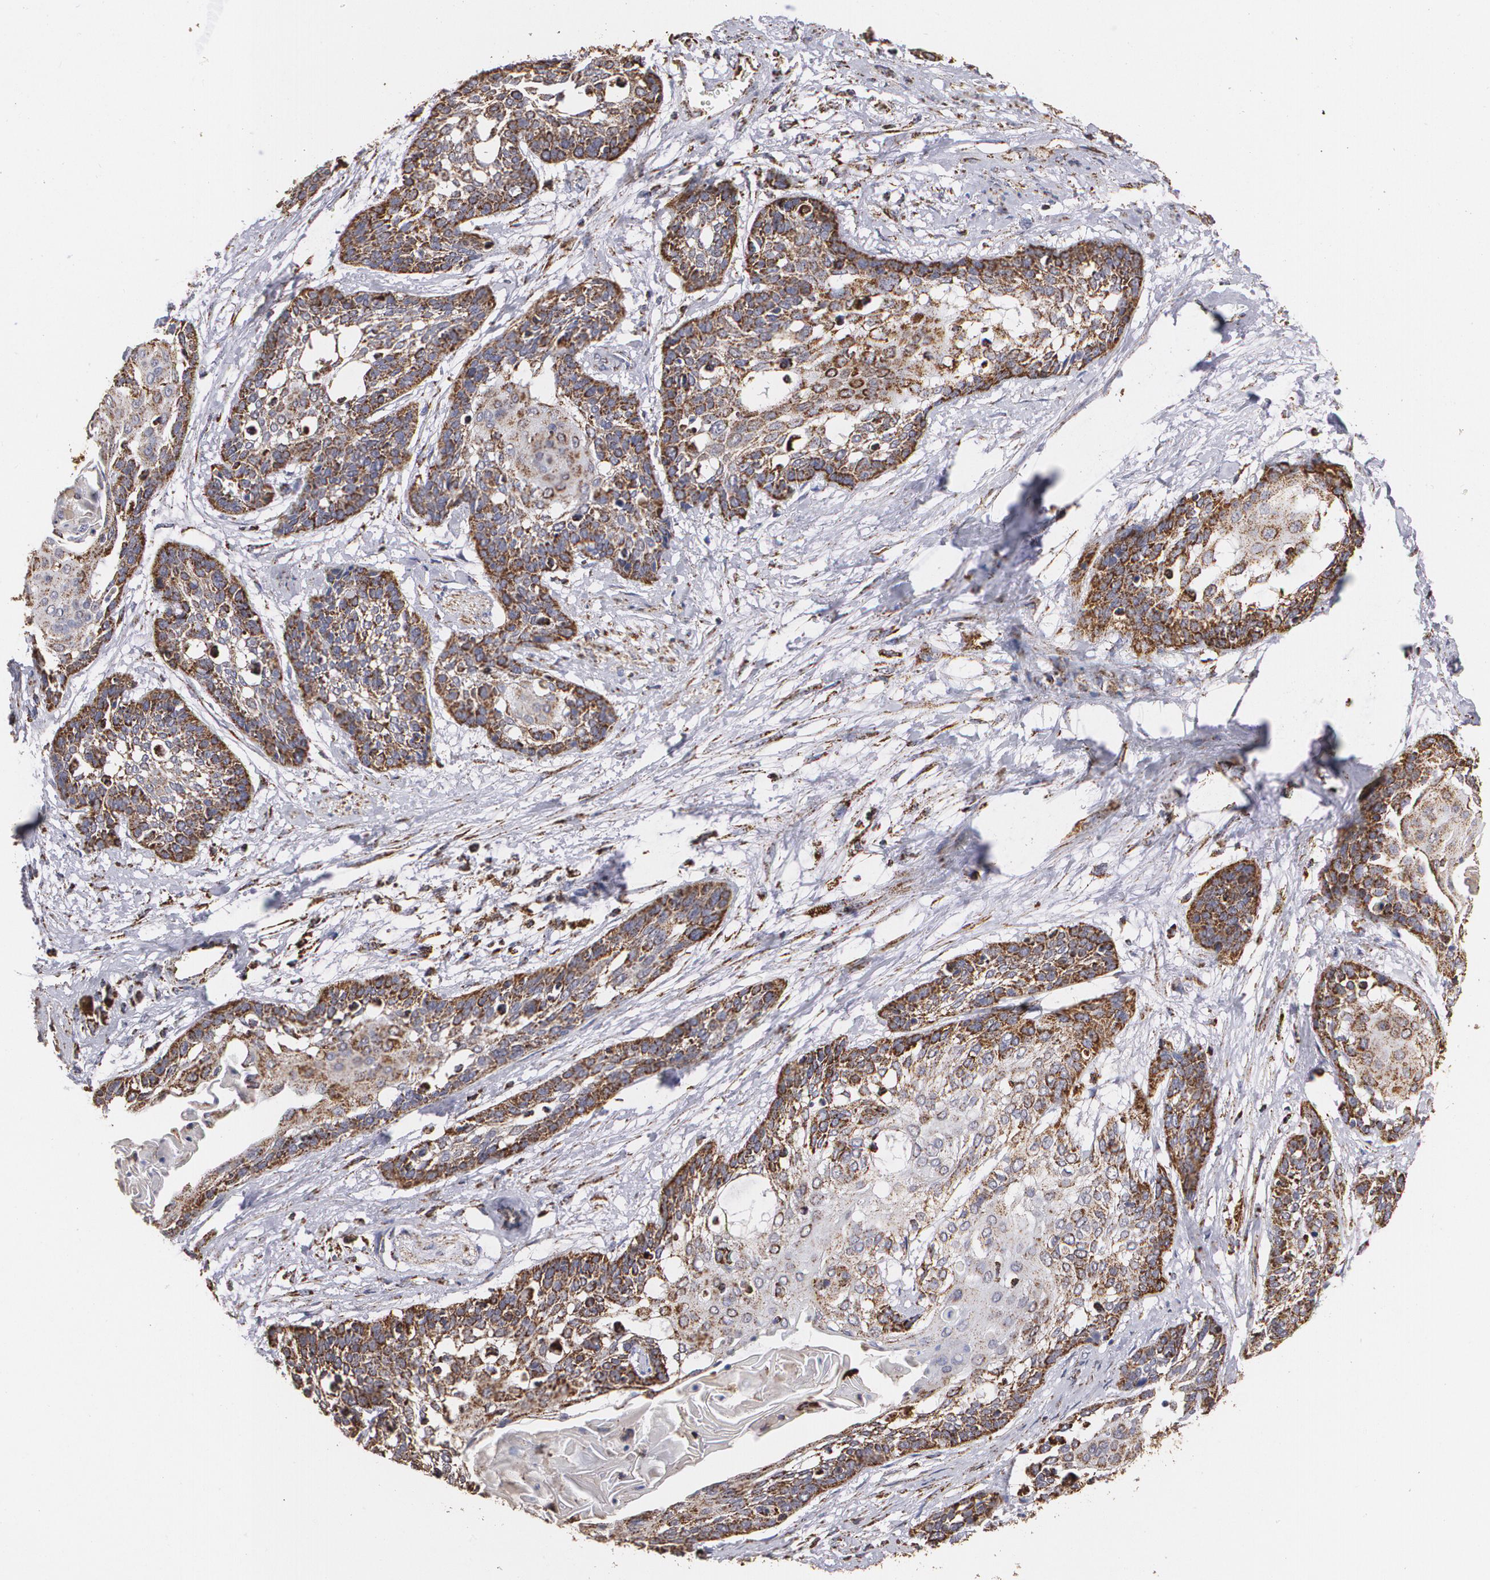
{"staining": {"intensity": "moderate", "quantity": ">75%", "location": "cytoplasmic/membranous"}, "tissue": "cervical cancer", "cell_type": "Tumor cells", "image_type": "cancer", "snomed": [{"axis": "morphology", "description": "Squamous cell carcinoma, NOS"}, {"axis": "topography", "description": "Cervix"}], "caption": "Immunohistochemistry staining of squamous cell carcinoma (cervical), which exhibits medium levels of moderate cytoplasmic/membranous positivity in about >75% of tumor cells indicating moderate cytoplasmic/membranous protein staining. The staining was performed using DAB (brown) for protein detection and nuclei were counterstained in hematoxylin (blue).", "gene": "HSPD1", "patient": {"sex": "female", "age": 57}}